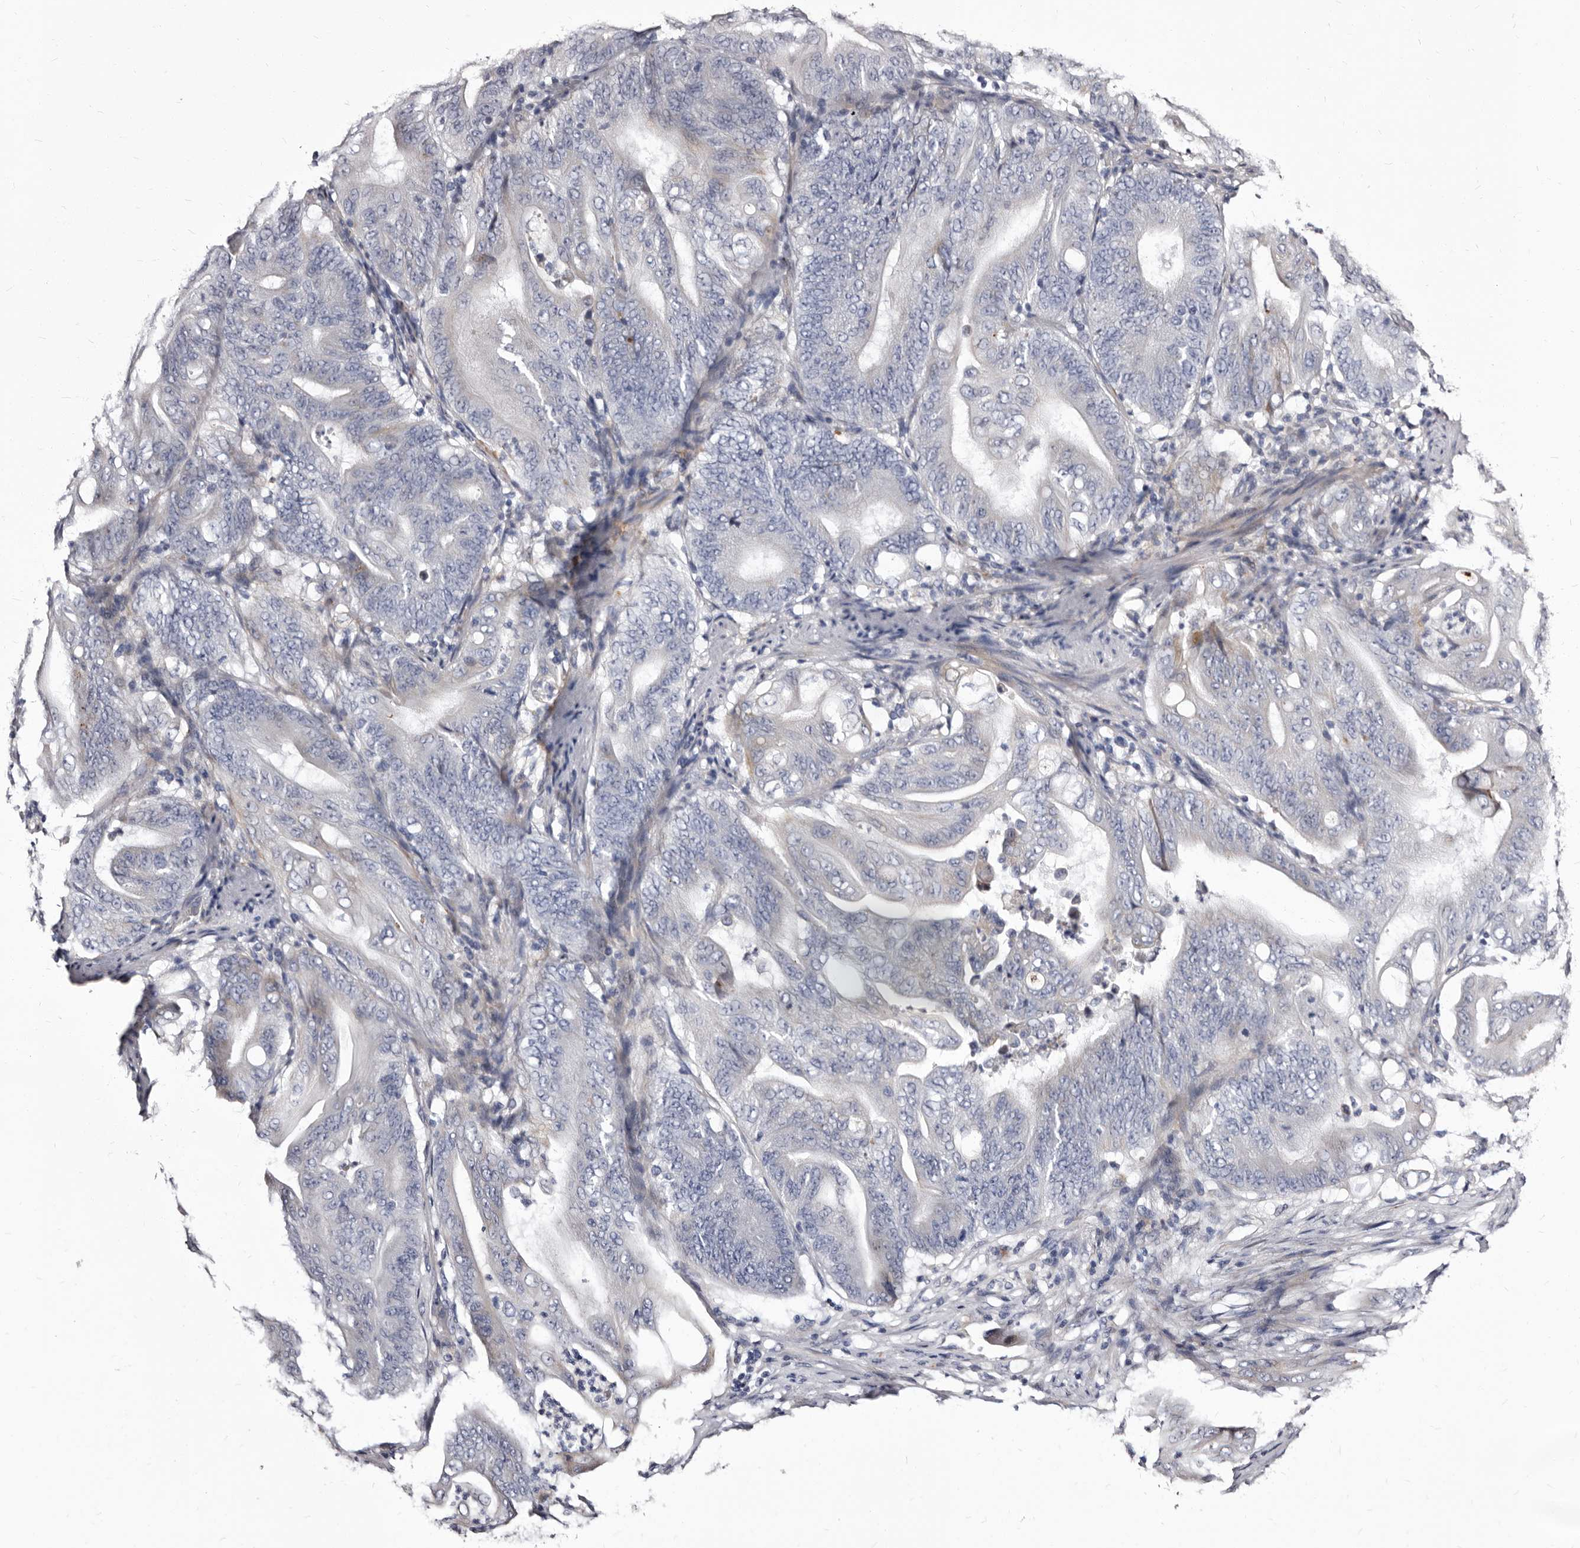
{"staining": {"intensity": "negative", "quantity": "none", "location": "none"}, "tissue": "stomach cancer", "cell_type": "Tumor cells", "image_type": "cancer", "snomed": [{"axis": "morphology", "description": "Adenocarcinoma, NOS"}, {"axis": "topography", "description": "Stomach"}], "caption": "High power microscopy photomicrograph of an immunohistochemistry photomicrograph of adenocarcinoma (stomach), revealing no significant staining in tumor cells. Nuclei are stained in blue.", "gene": "AUNIP", "patient": {"sex": "female", "age": 73}}